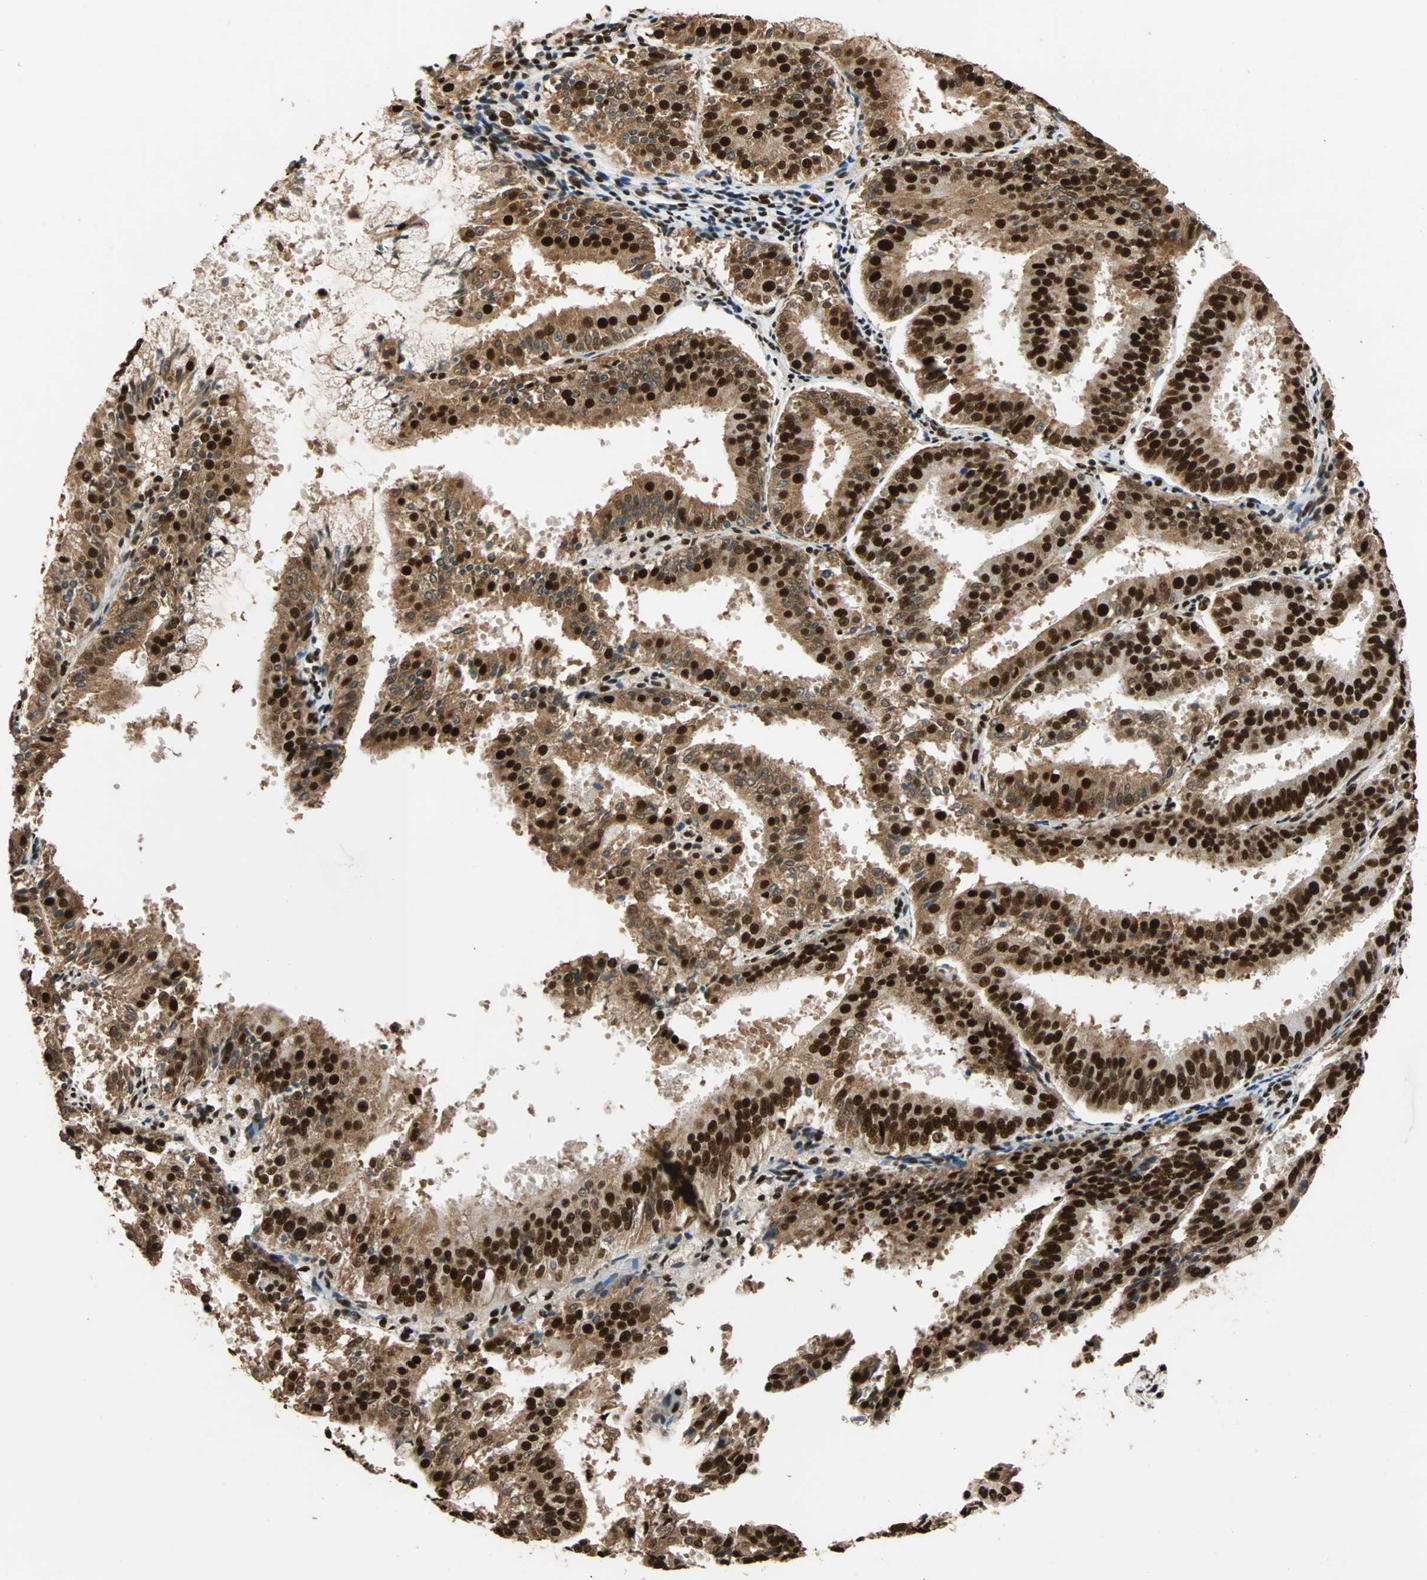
{"staining": {"intensity": "strong", "quantity": ">75%", "location": "cytoplasmic/membranous,nuclear"}, "tissue": "endometrial cancer", "cell_type": "Tumor cells", "image_type": "cancer", "snomed": [{"axis": "morphology", "description": "Adenocarcinoma, NOS"}, {"axis": "topography", "description": "Endometrium"}], "caption": "Endometrial cancer stained with a brown dye reveals strong cytoplasmic/membranous and nuclear positive staining in approximately >75% of tumor cells.", "gene": "ILF2", "patient": {"sex": "female", "age": 63}}